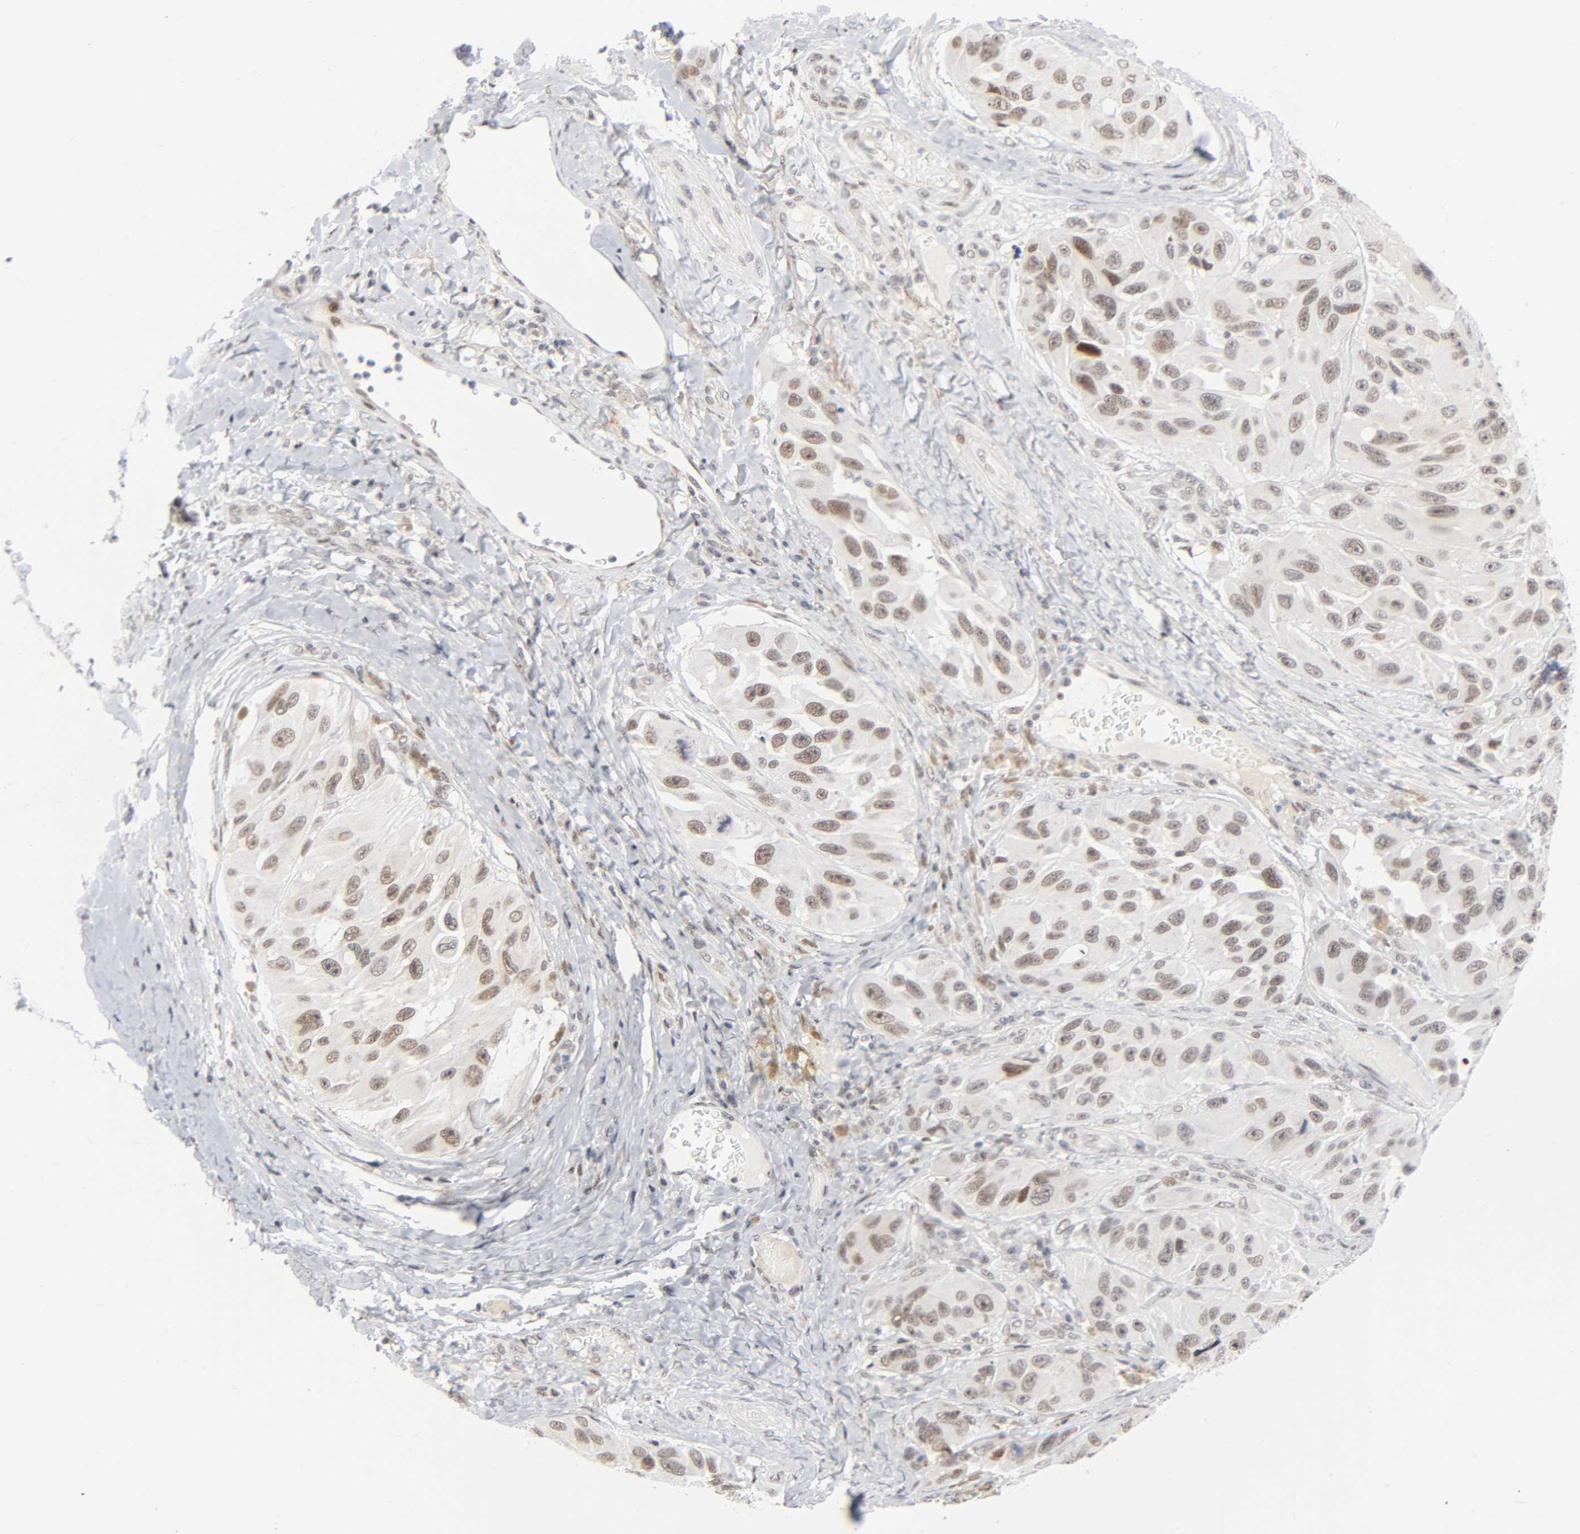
{"staining": {"intensity": "weak", "quantity": ">75%", "location": "nuclear"}, "tissue": "melanoma", "cell_type": "Tumor cells", "image_type": "cancer", "snomed": [{"axis": "morphology", "description": "Malignant melanoma, NOS"}, {"axis": "topography", "description": "Skin"}], "caption": "A brown stain labels weak nuclear positivity of a protein in melanoma tumor cells.", "gene": "DIDO1", "patient": {"sex": "female", "age": 73}}